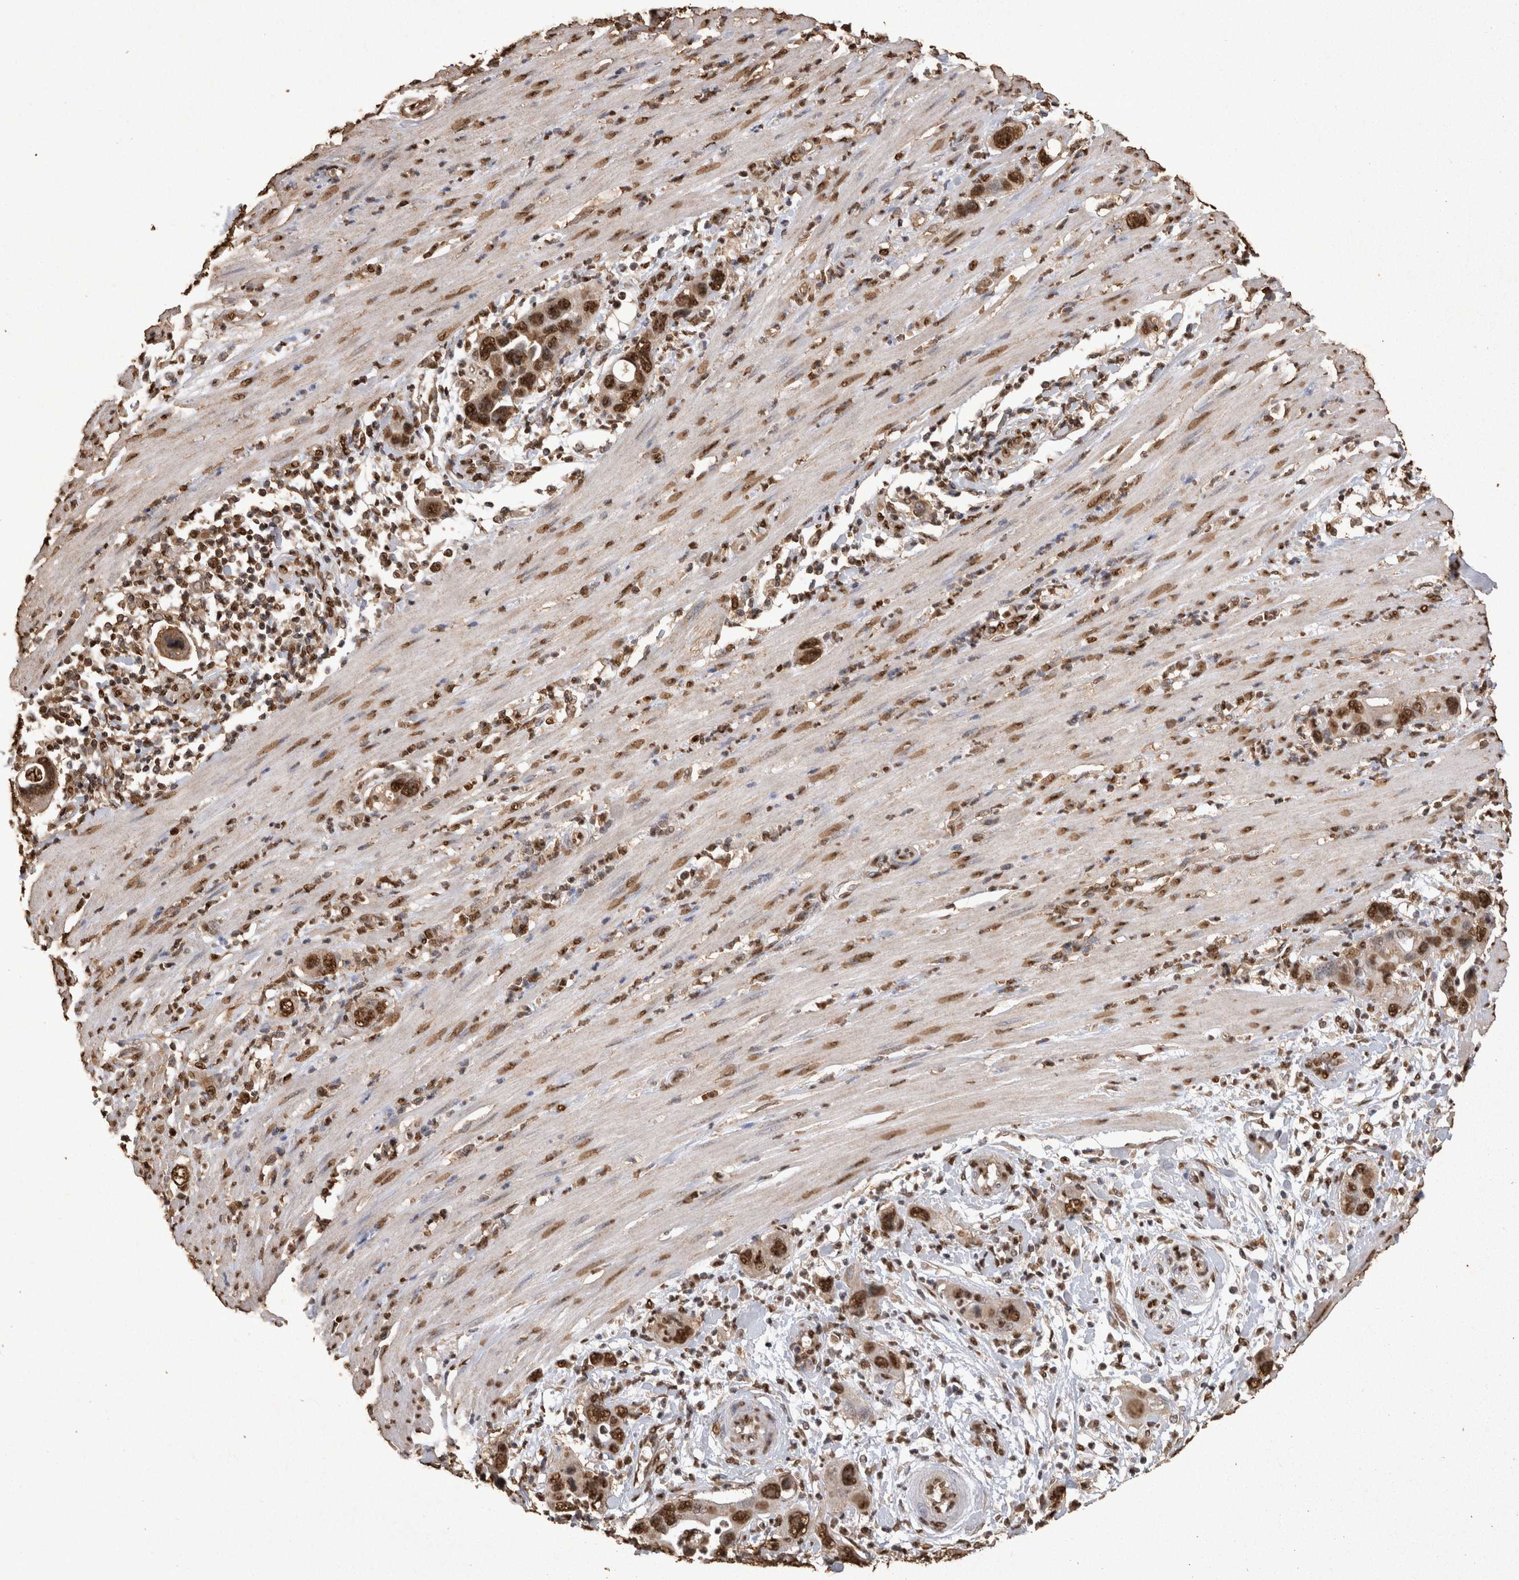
{"staining": {"intensity": "strong", "quantity": ">75%", "location": "nuclear"}, "tissue": "pancreatic cancer", "cell_type": "Tumor cells", "image_type": "cancer", "snomed": [{"axis": "morphology", "description": "Adenocarcinoma, NOS"}, {"axis": "topography", "description": "Pancreas"}], "caption": "DAB (3,3'-diaminobenzidine) immunohistochemical staining of human pancreatic cancer shows strong nuclear protein staining in approximately >75% of tumor cells.", "gene": "OAS2", "patient": {"sex": "female", "age": 71}}